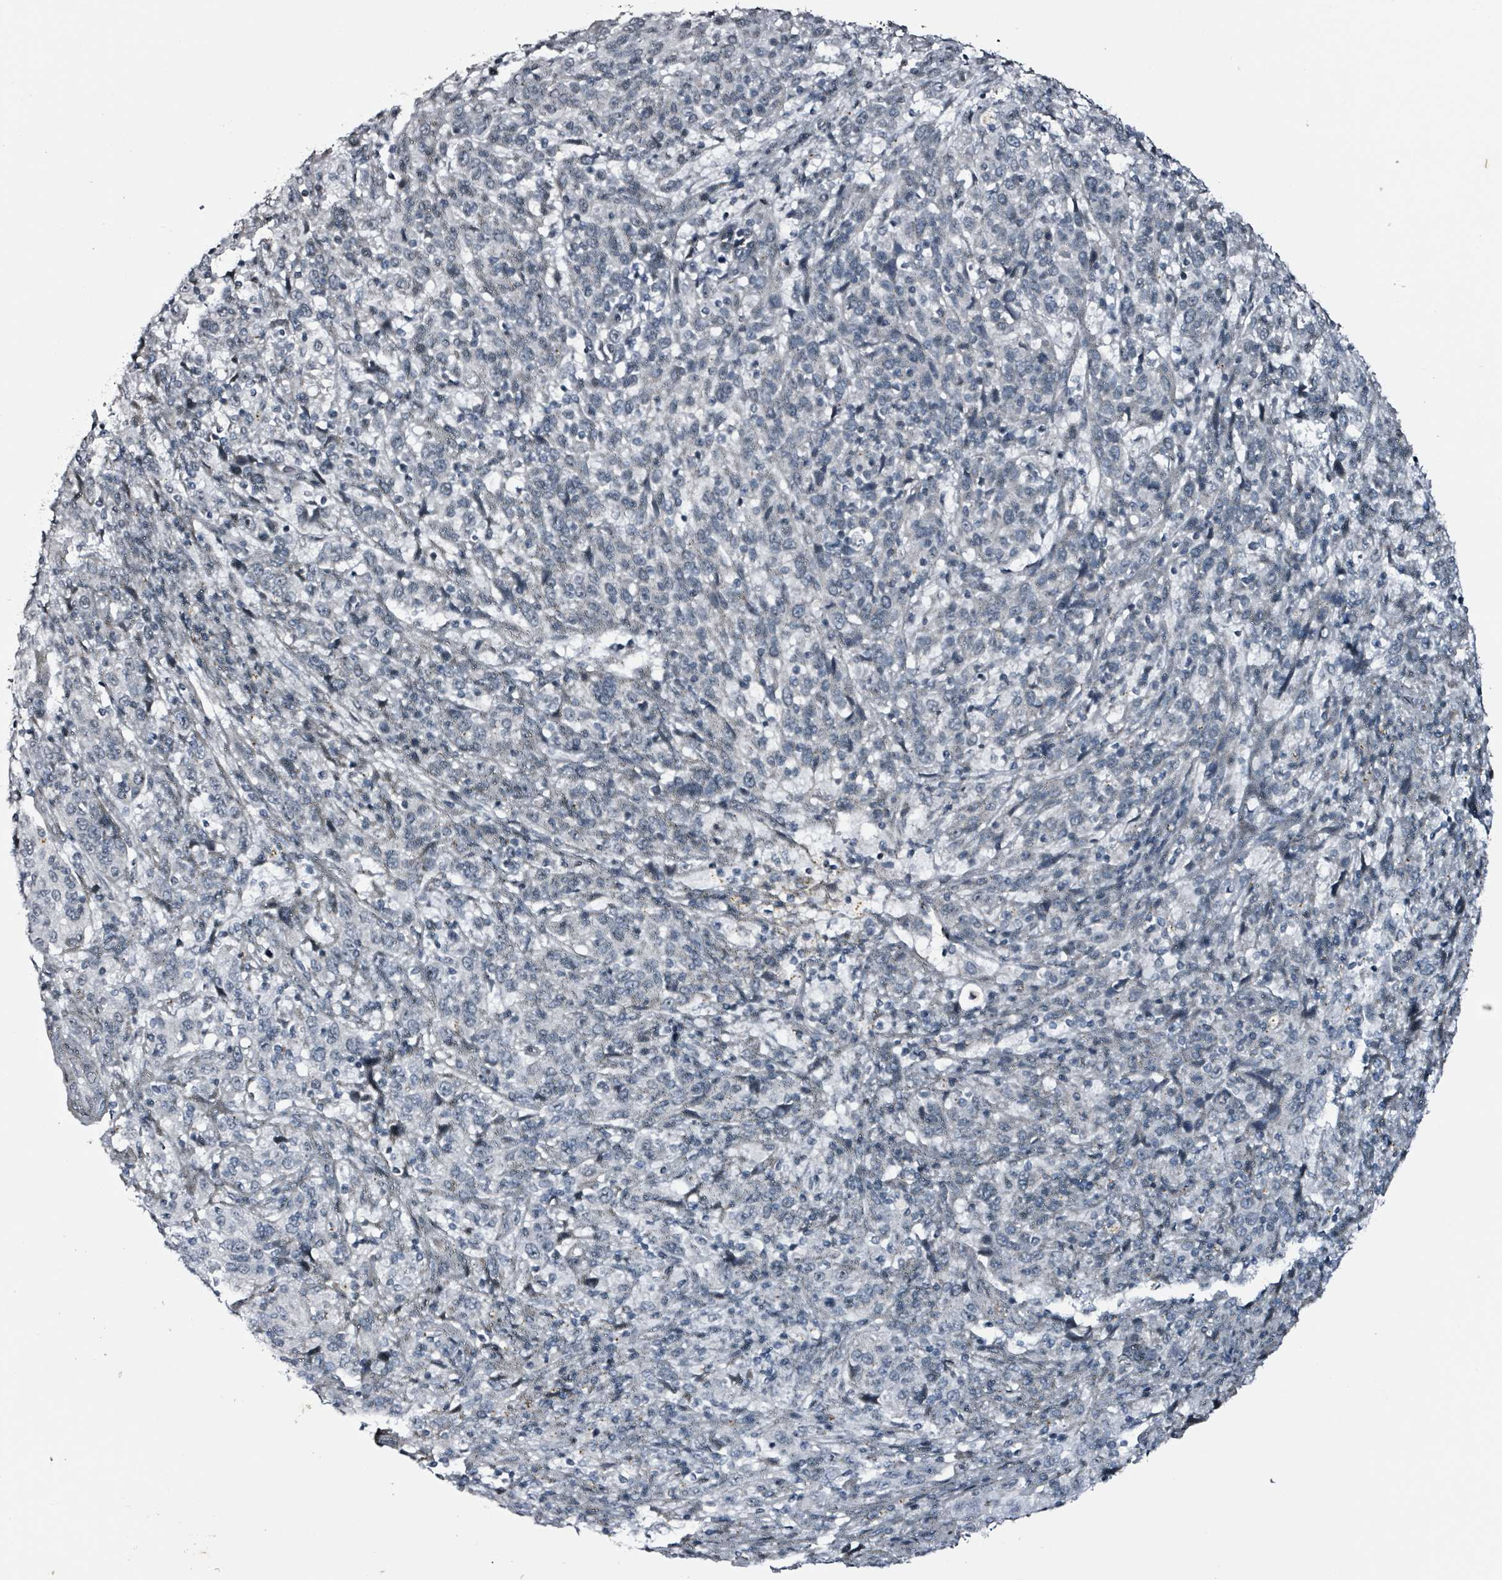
{"staining": {"intensity": "negative", "quantity": "none", "location": "none"}, "tissue": "cervical cancer", "cell_type": "Tumor cells", "image_type": "cancer", "snomed": [{"axis": "morphology", "description": "Squamous cell carcinoma, NOS"}, {"axis": "topography", "description": "Cervix"}], "caption": "Photomicrograph shows no protein expression in tumor cells of cervical cancer tissue. (Stains: DAB IHC with hematoxylin counter stain, Microscopy: brightfield microscopy at high magnification).", "gene": "CA9", "patient": {"sex": "female", "age": 46}}